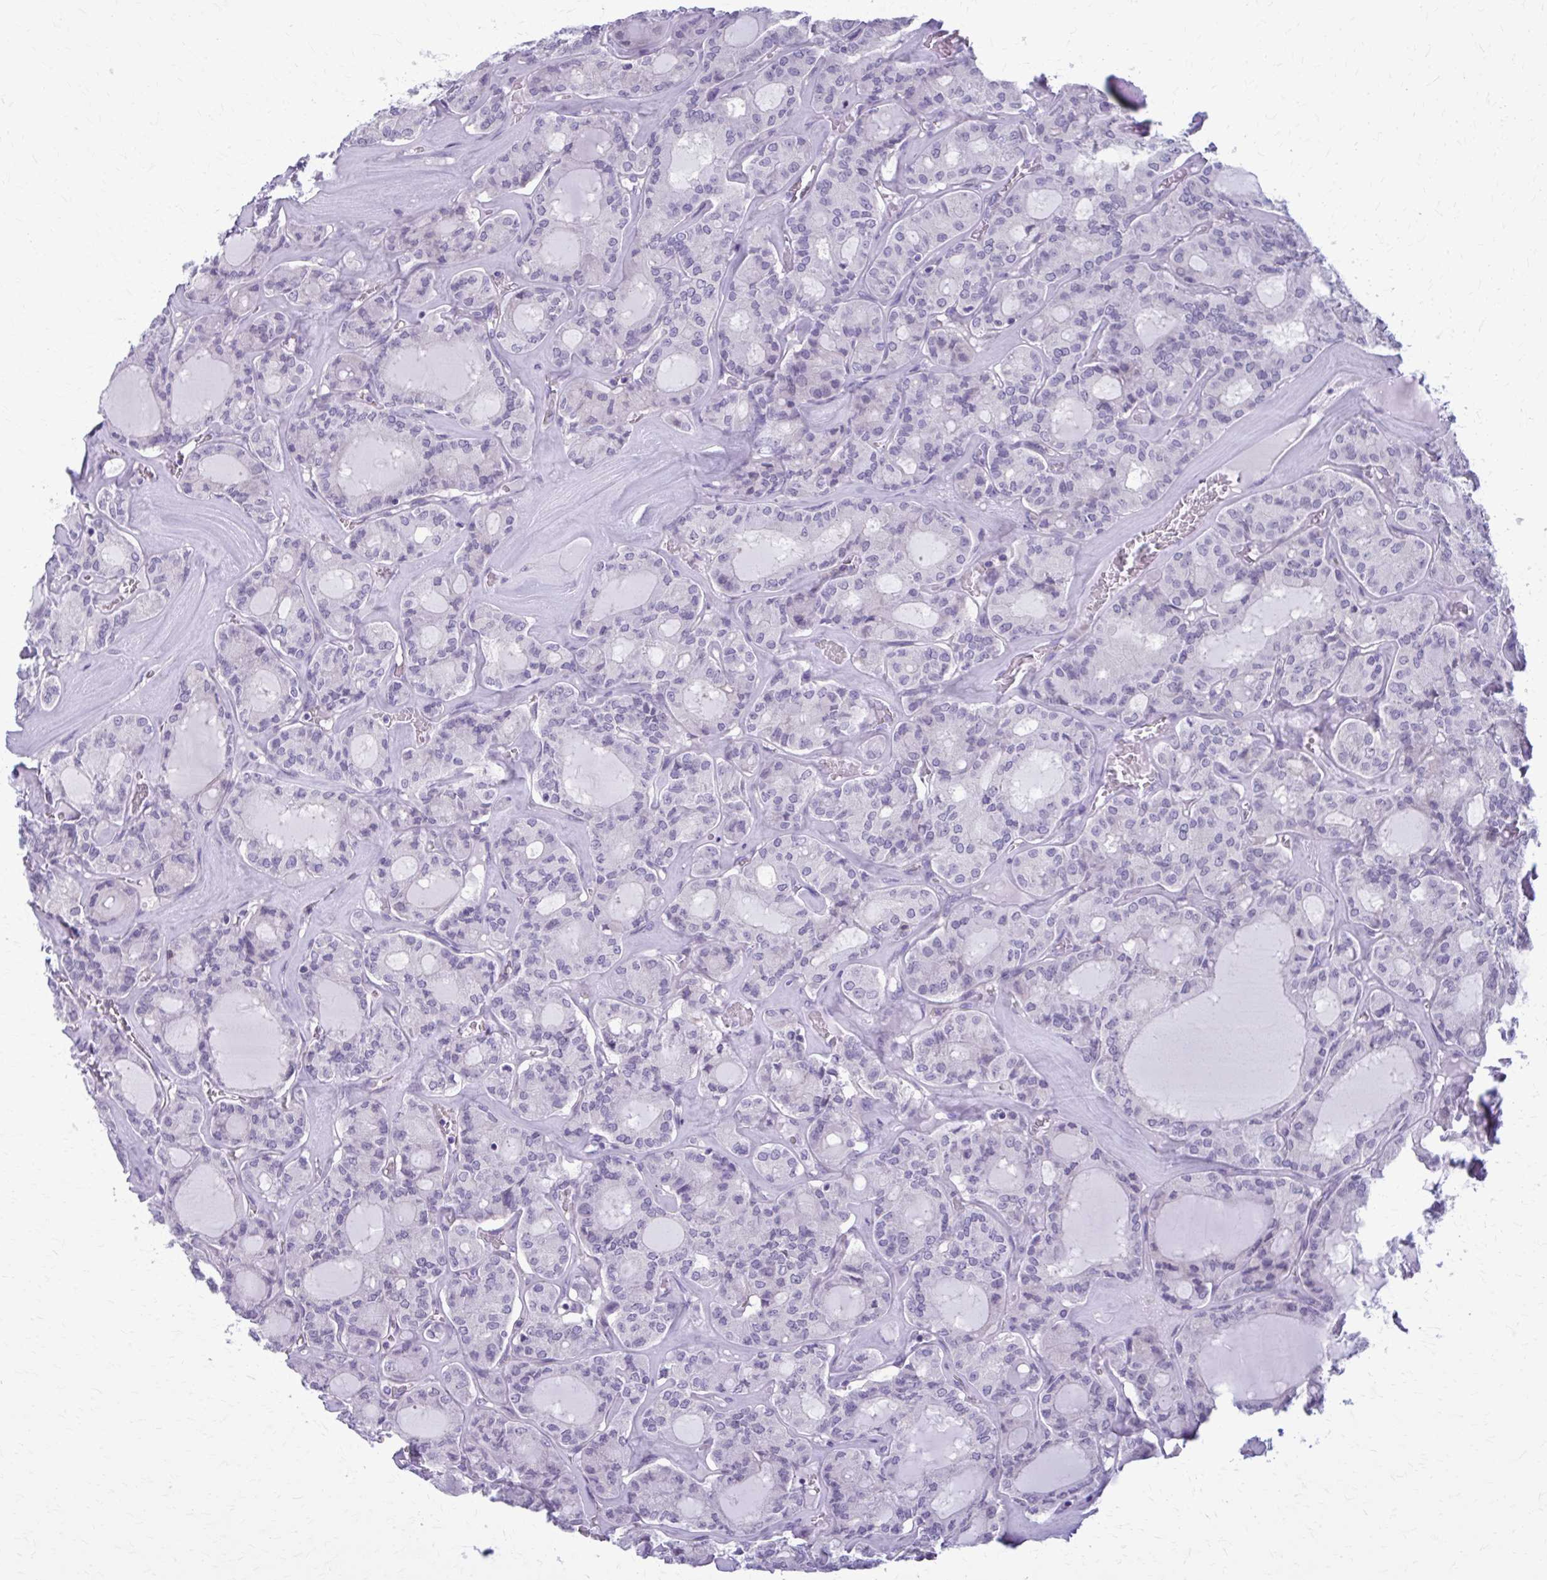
{"staining": {"intensity": "negative", "quantity": "none", "location": "none"}, "tissue": "thyroid cancer", "cell_type": "Tumor cells", "image_type": "cancer", "snomed": [{"axis": "morphology", "description": "Papillary adenocarcinoma, NOS"}, {"axis": "topography", "description": "Thyroid gland"}], "caption": "Micrograph shows no significant protein expression in tumor cells of thyroid cancer. (DAB (3,3'-diaminobenzidine) IHC with hematoxylin counter stain).", "gene": "CD38", "patient": {"sex": "male", "age": 87}}